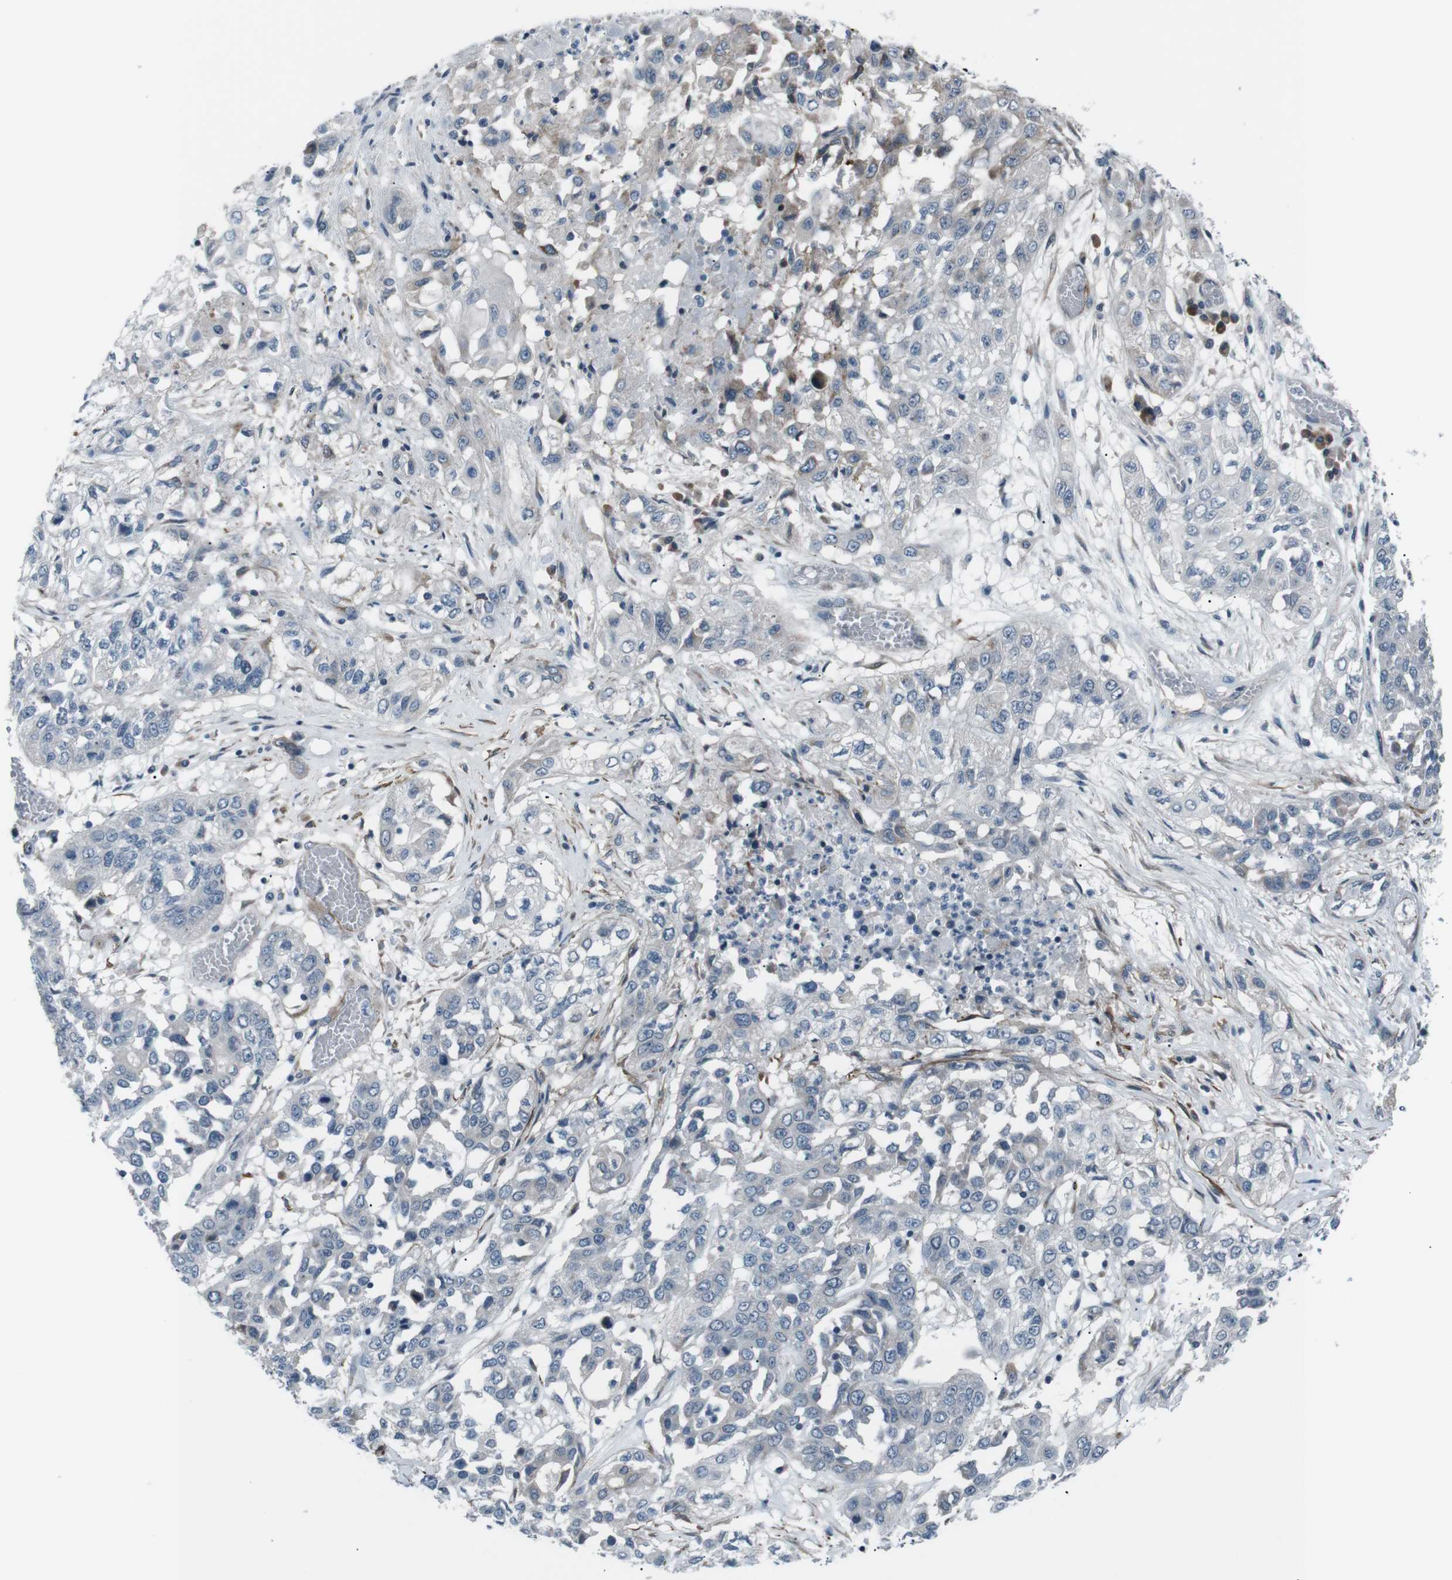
{"staining": {"intensity": "negative", "quantity": "none", "location": "none"}, "tissue": "lung cancer", "cell_type": "Tumor cells", "image_type": "cancer", "snomed": [{"axis": "morphology", "description": "Squamous cell carcinoma, NOS"}, {"axis": "topography", "description": "Lung"}], "caption": "The histopathology image demonstrates no significant expression in tumor cells of lung cancer. (IHC, brightfield microscopy, high magnification).", "gene": "PDLIM5", "patient": {"sex": "male", "age": 71}}